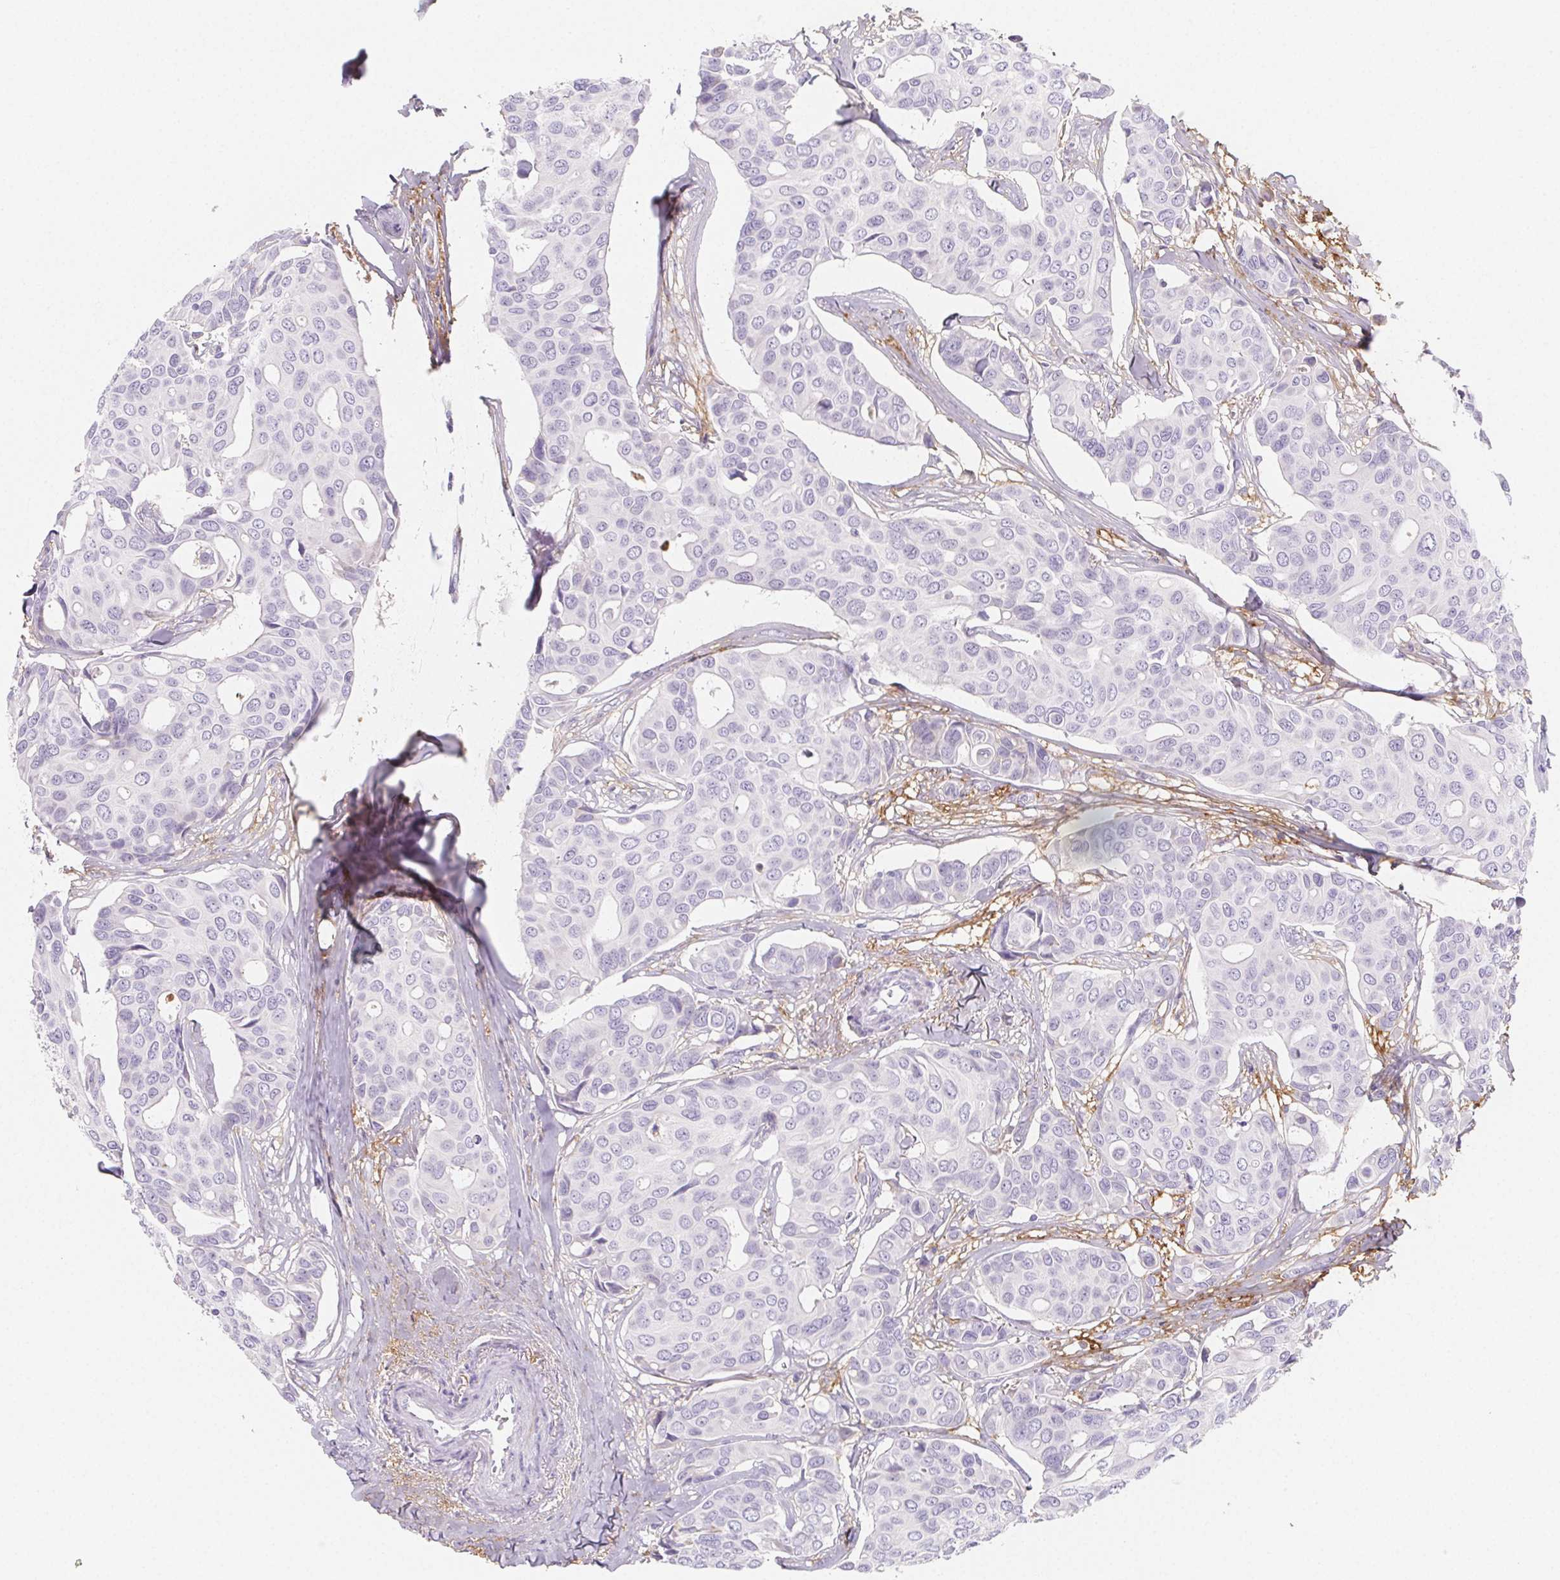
{"staining": {"intensity": "negative", "quantity": "none", "location": "none"}, "tissue": "breast cancer", "cell_type": "Tumor cells", "image_type": "cancer", "snomed": [{"axis": "morphology", "description": "Duct carcinoma"}, {"axis": "topography", "description": "Breast"}], "caption": "A photomicrograph of breast cancer (infiltrating ductal carcinoma) stained for a protein shows no brown staining in tumor cells.", "gene": "ITIH2", "patient": {"sex": "female", "age": 54}}